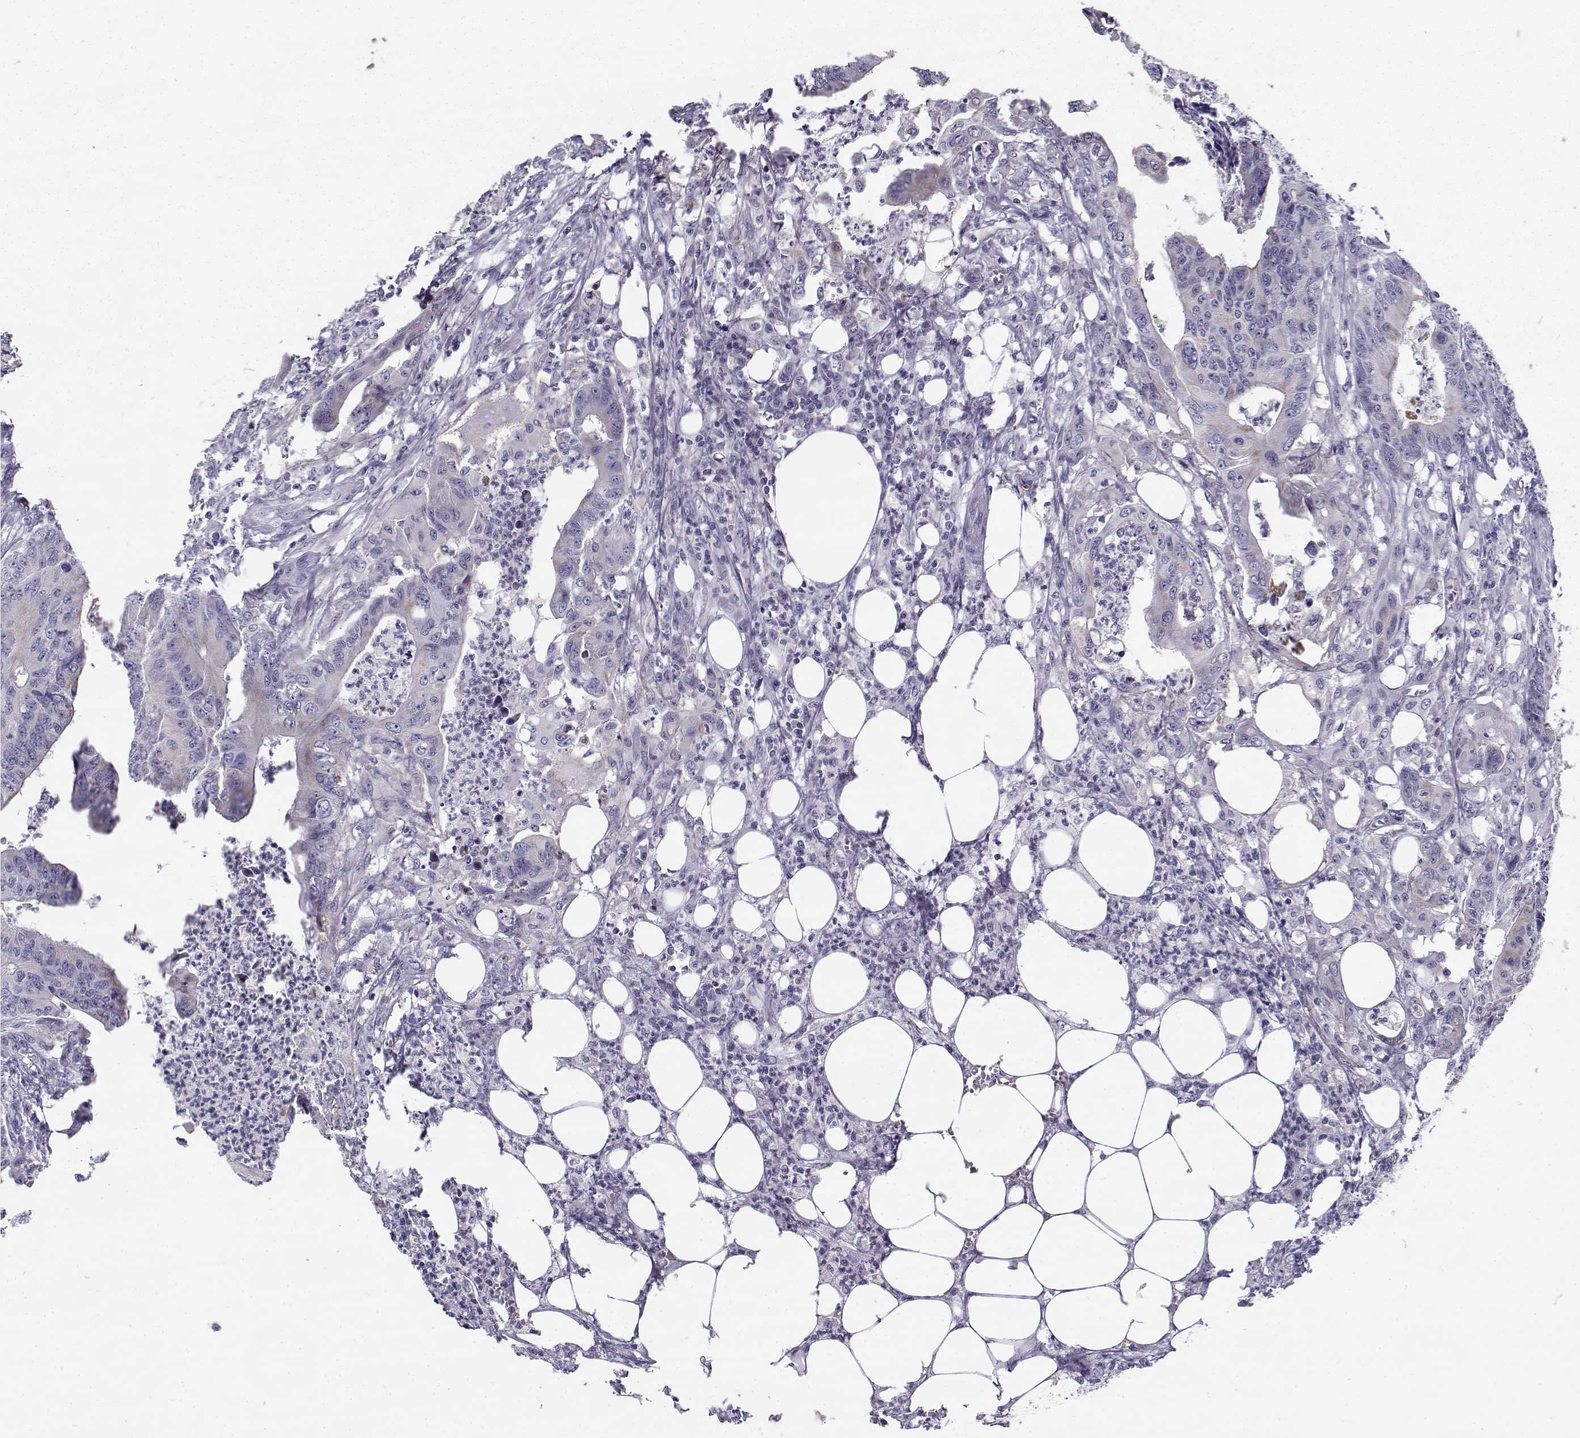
{"staining": {"intensity": "weak", "quantity": "<25%", "location": "cytoplasmic/membranous"}, "tissue": "colorectal cancer", "cell_type": "Tumor cells", "image_type": "cancer", "snomed": [{"axis": "morphology", "description": "Adenocarcinoma, NOS"}, {"axis": "topography", "description": "Colon"}], "caption": "An image of colorectal cancer (adenocarcinoma) stained for a protein displays no brown staining in tumor cells. (DAB (3,3'-diaminobenzidine) IHC, high magnification).", "gene": "CREB3L3", "patient": {"sex": "male", "age": 84}}